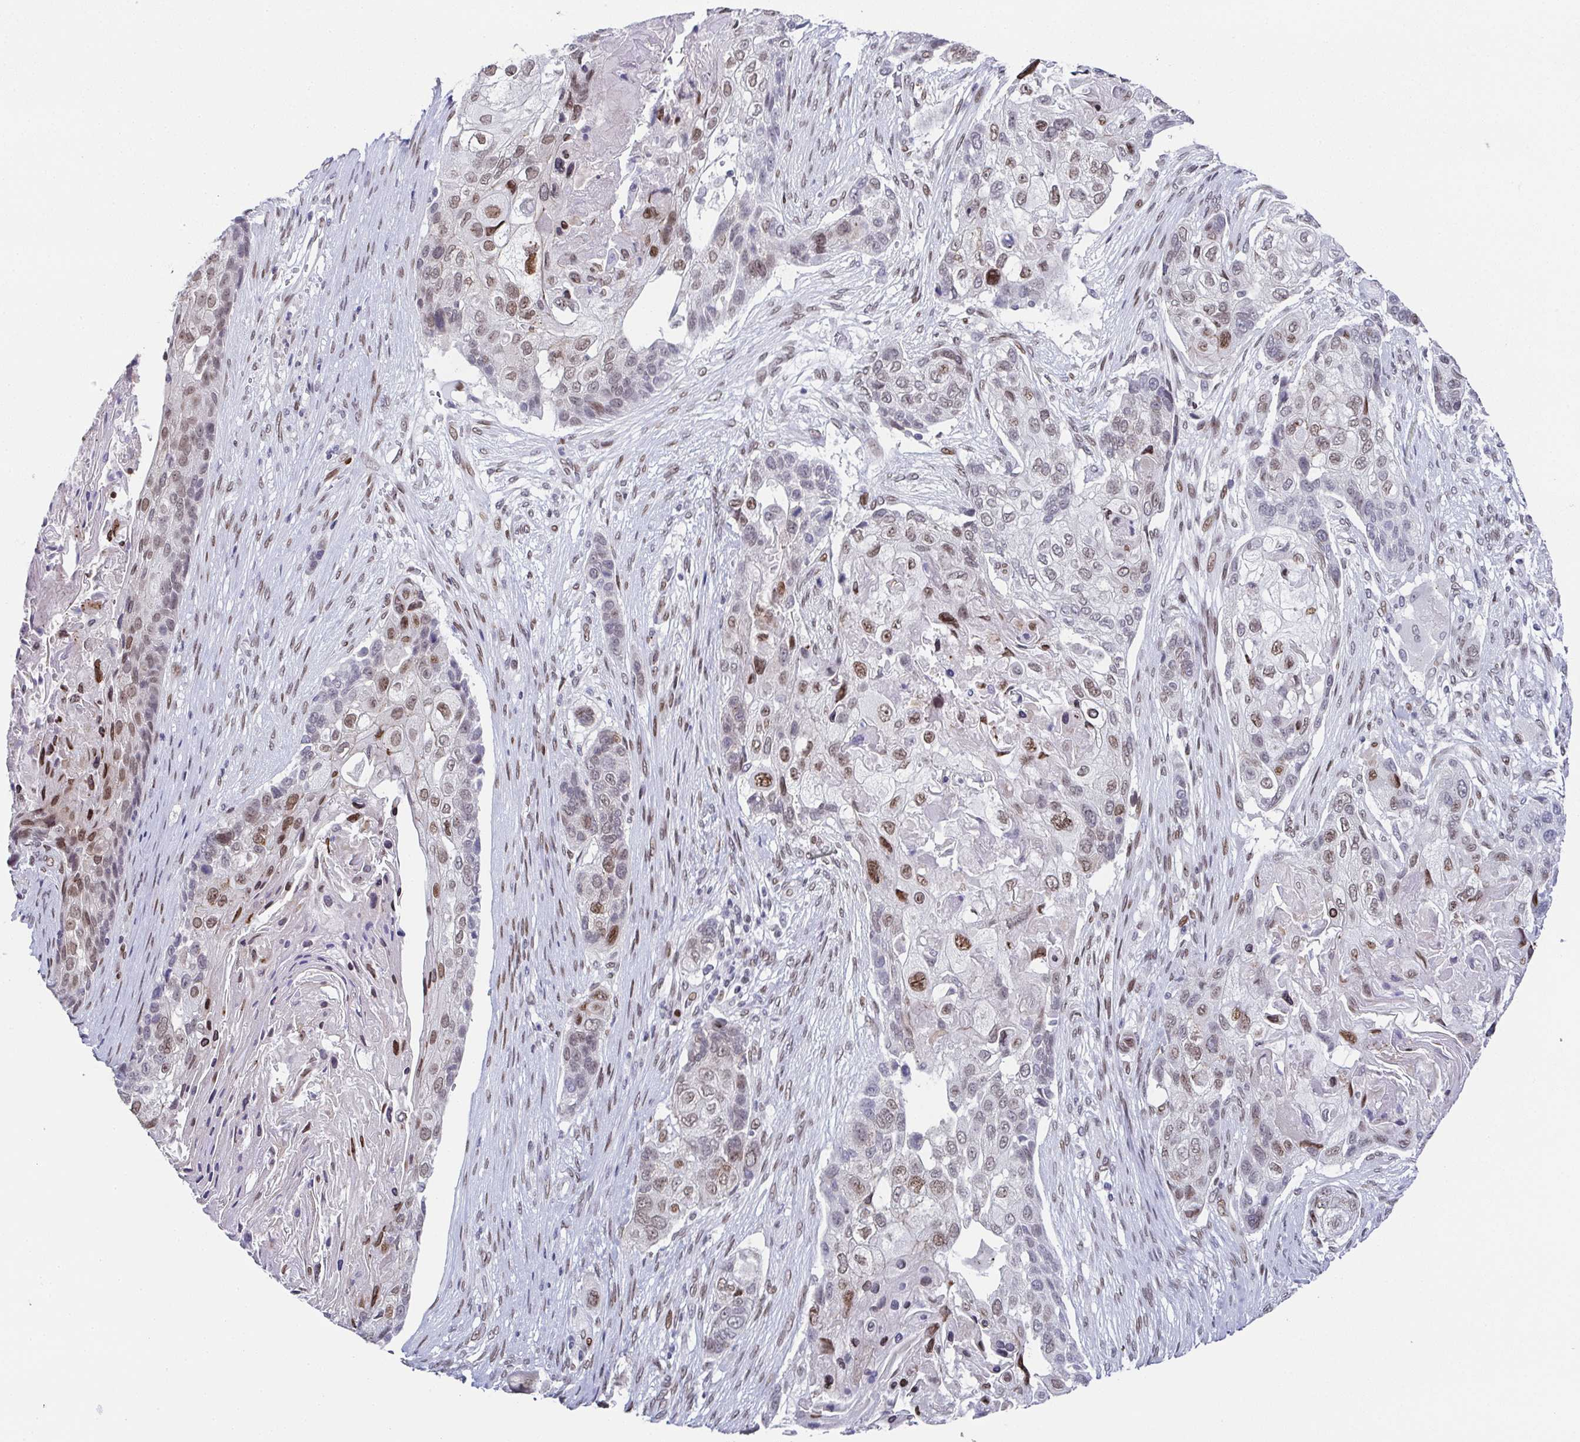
{"staining": {"intensity": "moderate", "quantity": "<25%", "location": "nuclear"}, "tissue": "lung cancer", "cell_type": "Tumor cells", "image_type": "cancer", "snomed": [{"axis": "morphology", "description": "Squamous cell carcinoma, NOS"}, {"axis": "topography", "description": "Lung"}], "caption": "High-power microscopy captured an IHC photomicrograph of lung cancer, revealing moderate nuclear staining in about <25% of tumor cells.", "gene": "RB1", "patient": {"sex": "male", "age": 69}}